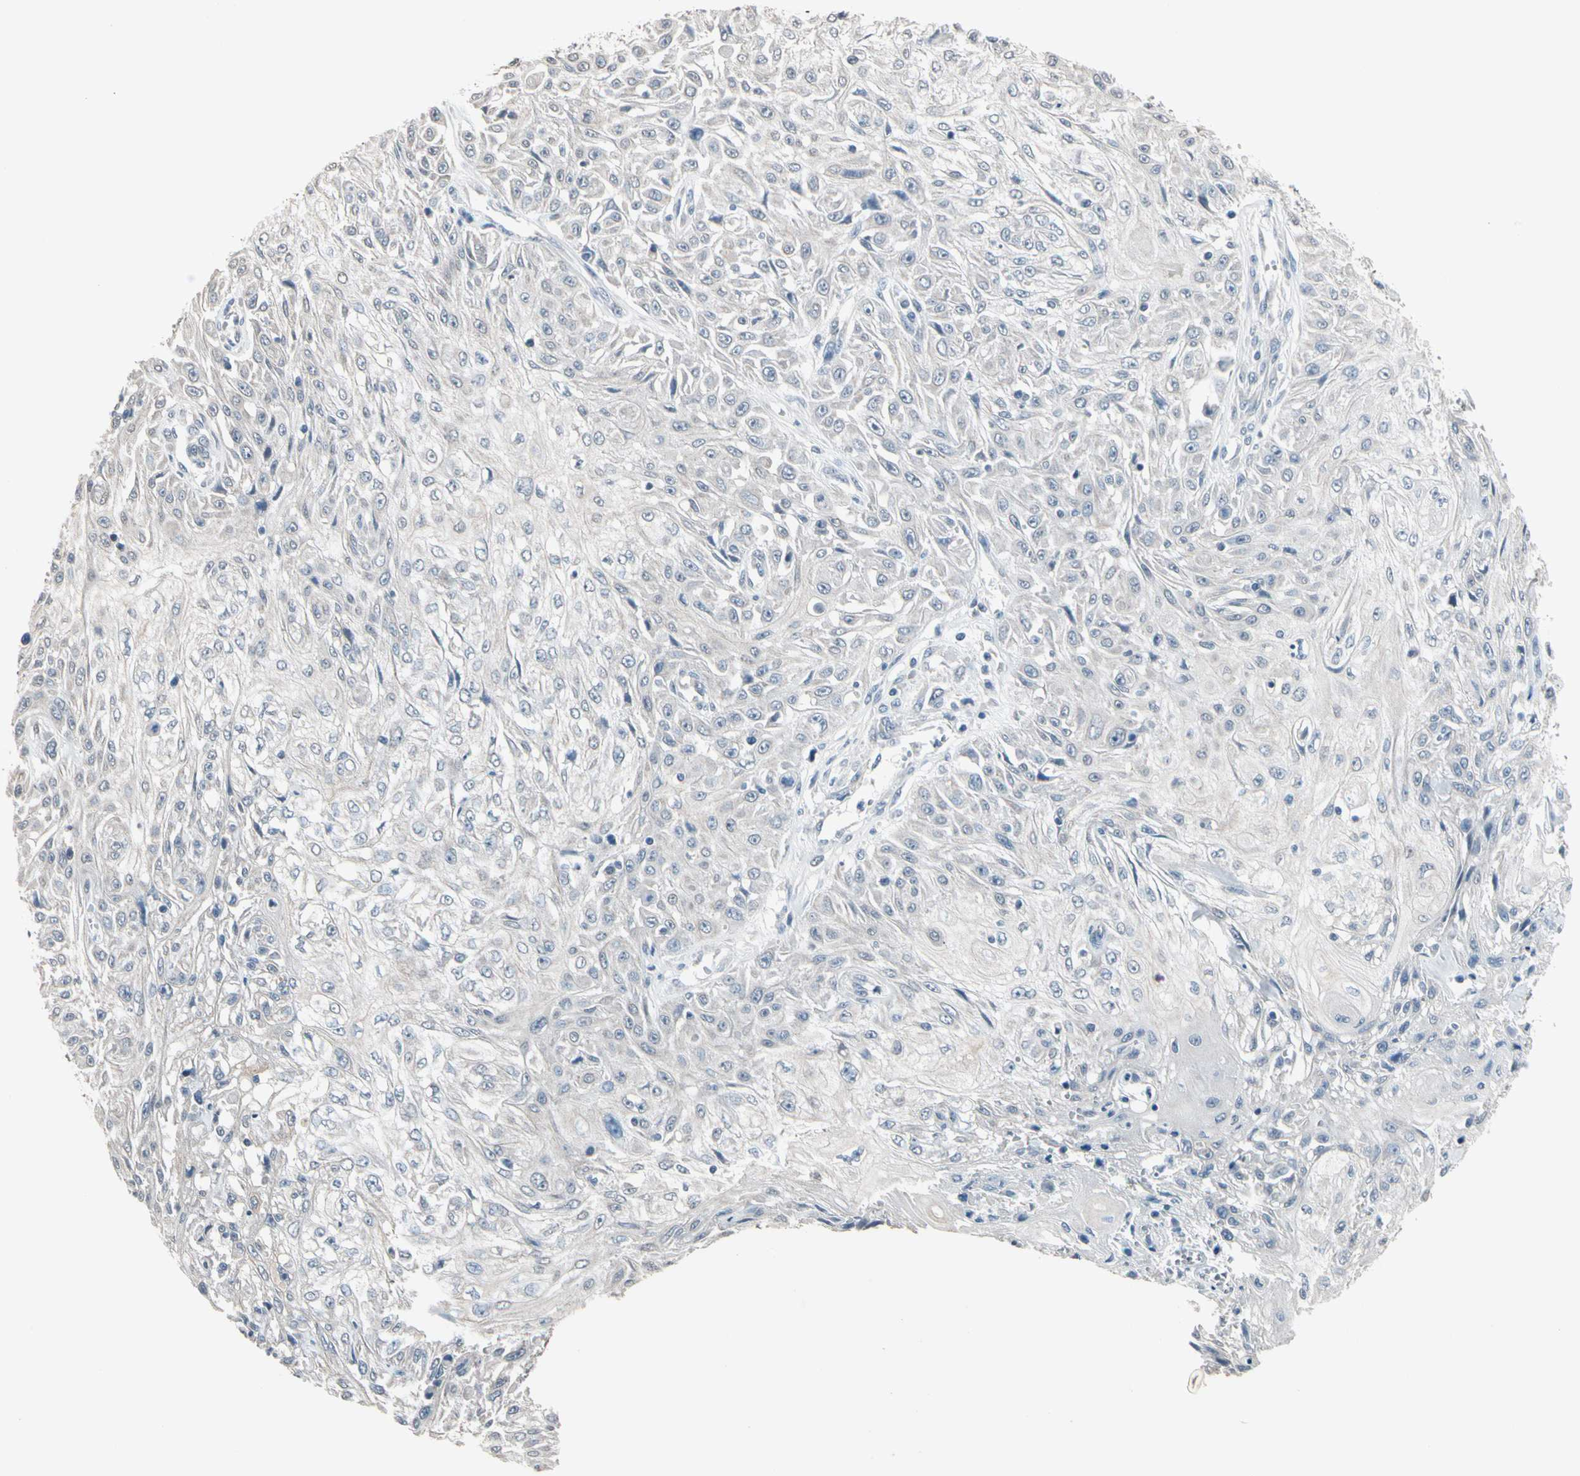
{"staining": {"intensity": "negative", "quantity": "none", "location": "none"}, "tissue": "skin cancer", "cell_type": "Tumor cells", "image_type": "cancer", "snomed": [{"axis": "morphology", "description": "Squamous cell carcinoma, NOS"}, {"axis": "morphology", "description": "Squamous cell carcinoma, metastatic, NOS"}, {"axis": "topography", "description": "Skin"}, {"axis": "topography", "description": "Lymph node"}], "caption": "DAB (3,3'-diaminobenzidine) immunohistochemical staining of human skin cancer reveals no significant staining in tumor cells.", "gene": "SV2A", "patient": {"sex": "male", "age": 75}}